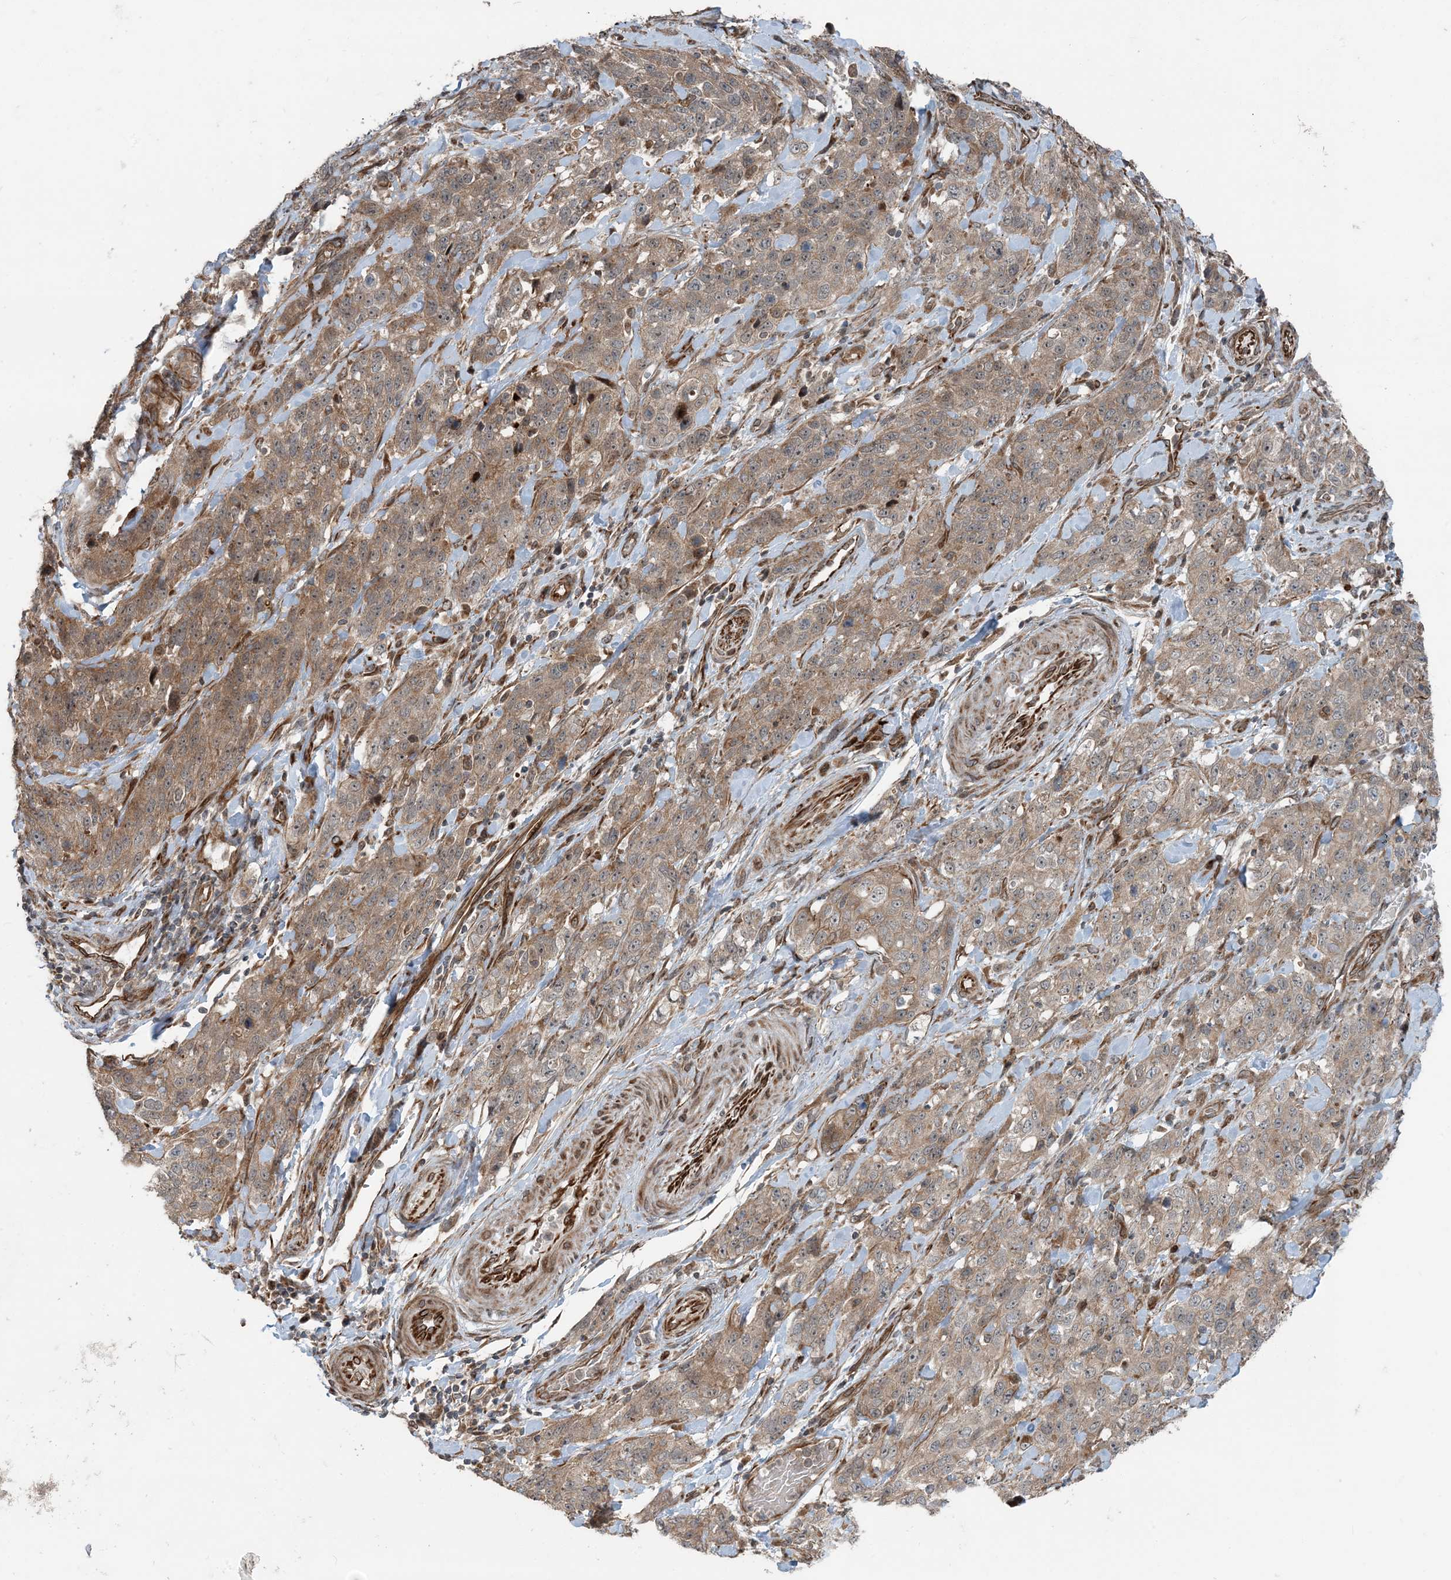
{"staining": {"intensity": "weak", "quantity": ">75%", "location": "cytoplasmic/membranous"}, "tissue": "stomach cancer", "cell_type": "Tumor cells", "image_type": "cancer", "snomed": [{"axis": "morphology", "description": "Normal tissue, NOS"}, {"axis": "morphology", "description": "Adenocarcinoma, NOS"}, {"axis": "topography", "description": "Lymph node"}, {"axis": "topography", "description": "Stomach"}], "caption": "Human stomach cancer stained with a protein marker reveals weak staining in tumor cells.", "gene": "EDEM2", "patient": {"sex": "male", "age": 48}}